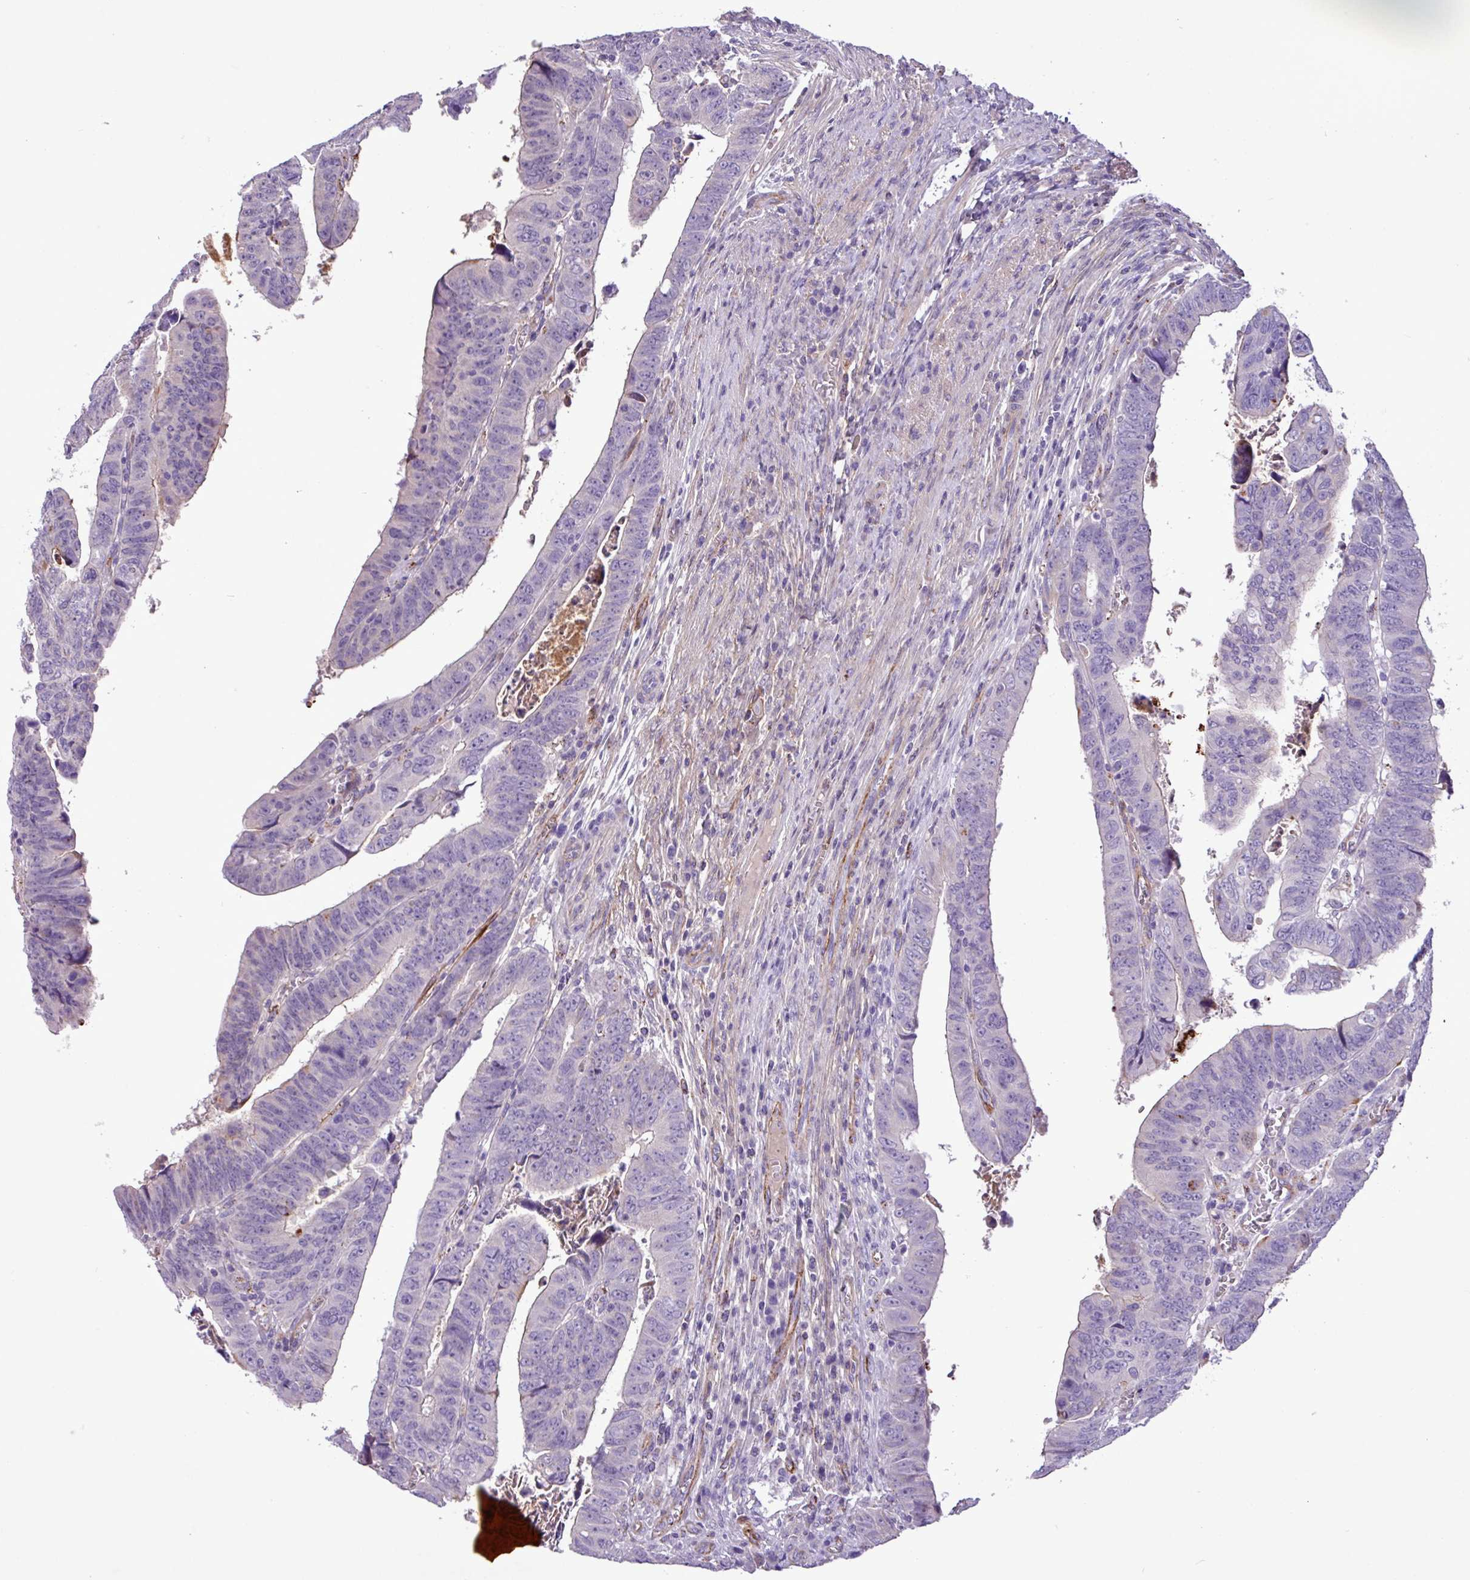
{"staining": {"intensity": "negative", "quantity": "none", "location": "none"}, "tissue": "colorectal cancer", "cell_type": "Tumor cells", "image_type": "cancer", "snomed": [{"axis": "morphology", "description": "Normal tissue, NOS"}, {"axis": "morphology", "description": "Adenocarcinoma, NOS"}, {"axis": "topography", "description": "Rectum"}], "caption": "The image shows no staining of tumor cells in adenocarcinoma (colorectal). (DAB (3,3'-diaminobenzidine) immunohistochemistry (IHC) with hematoxylin counter stain).", "gene": "CD248", "patient": {"sex": "female", "age": 65}}